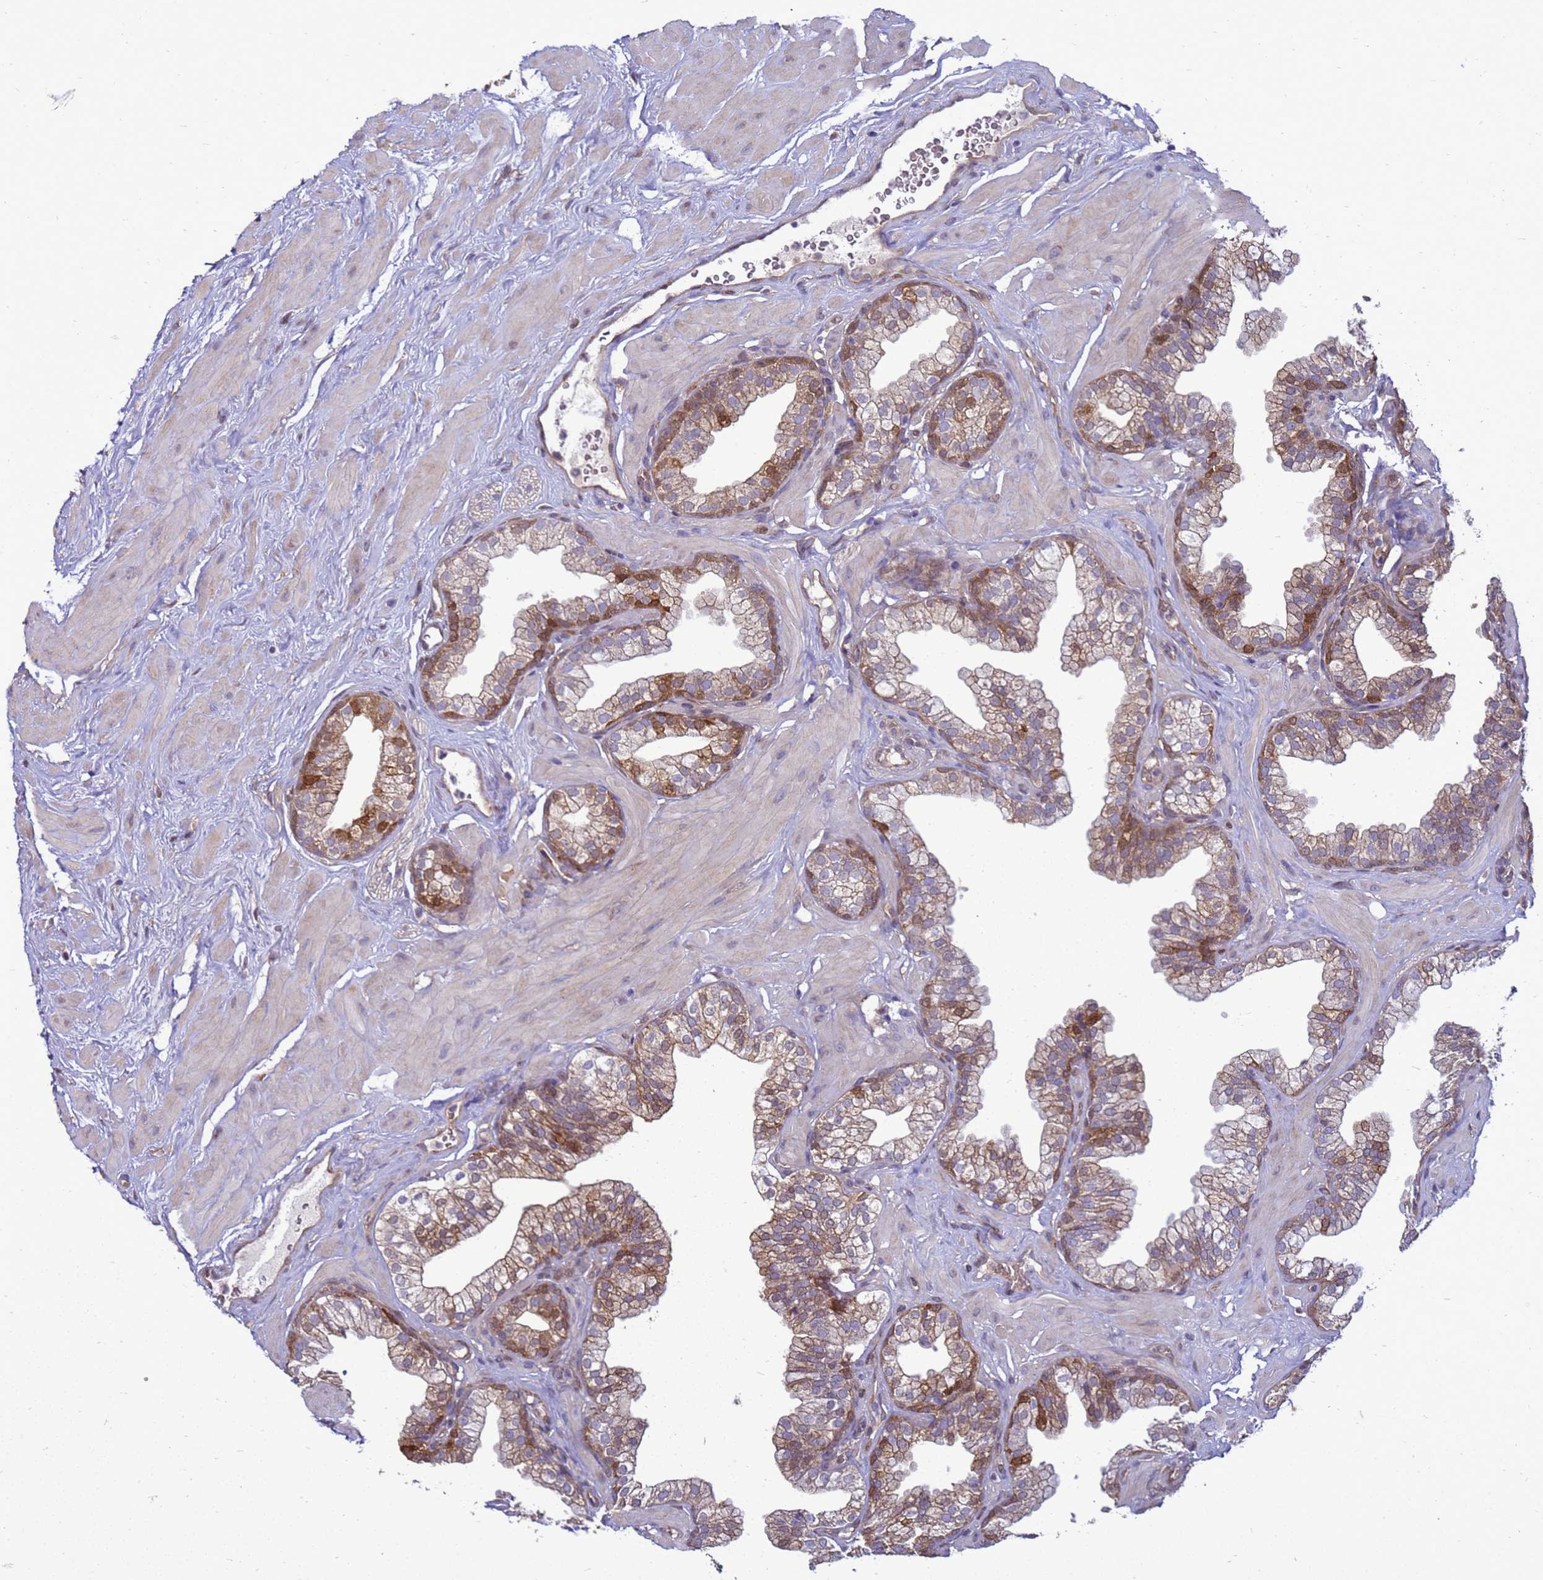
{"staining": {"intensity": "moderate", "quantity": "25%-75%", "location": "cytoplasmic/membranous"}, "tissue": "prostate", "cell_type": "Glandular cells", "image_type": "normal", "snomed": [{"axis": "morphology", "description": "Normal tissue, NOS"}, {"axis": "morphology", "description": "Urothelial carcinoma, Low grade"}, {"axis": "topography", "description": "Urinary bladder"}, {"axis": "topography", "description": "Prostate"}], "caption": "Immunohistochemical staining of unremarkable human prostate reveals medium levels of moderate cytoplasmic/membranous expression in about 25%-75% of glandular cells. (DAB (3,3'-diaminobenzidine) IHC with brightfield microscopy, high magnification).", "gene": "EIF4EBP3", "patient": {"sex": "male", "age": 60}}